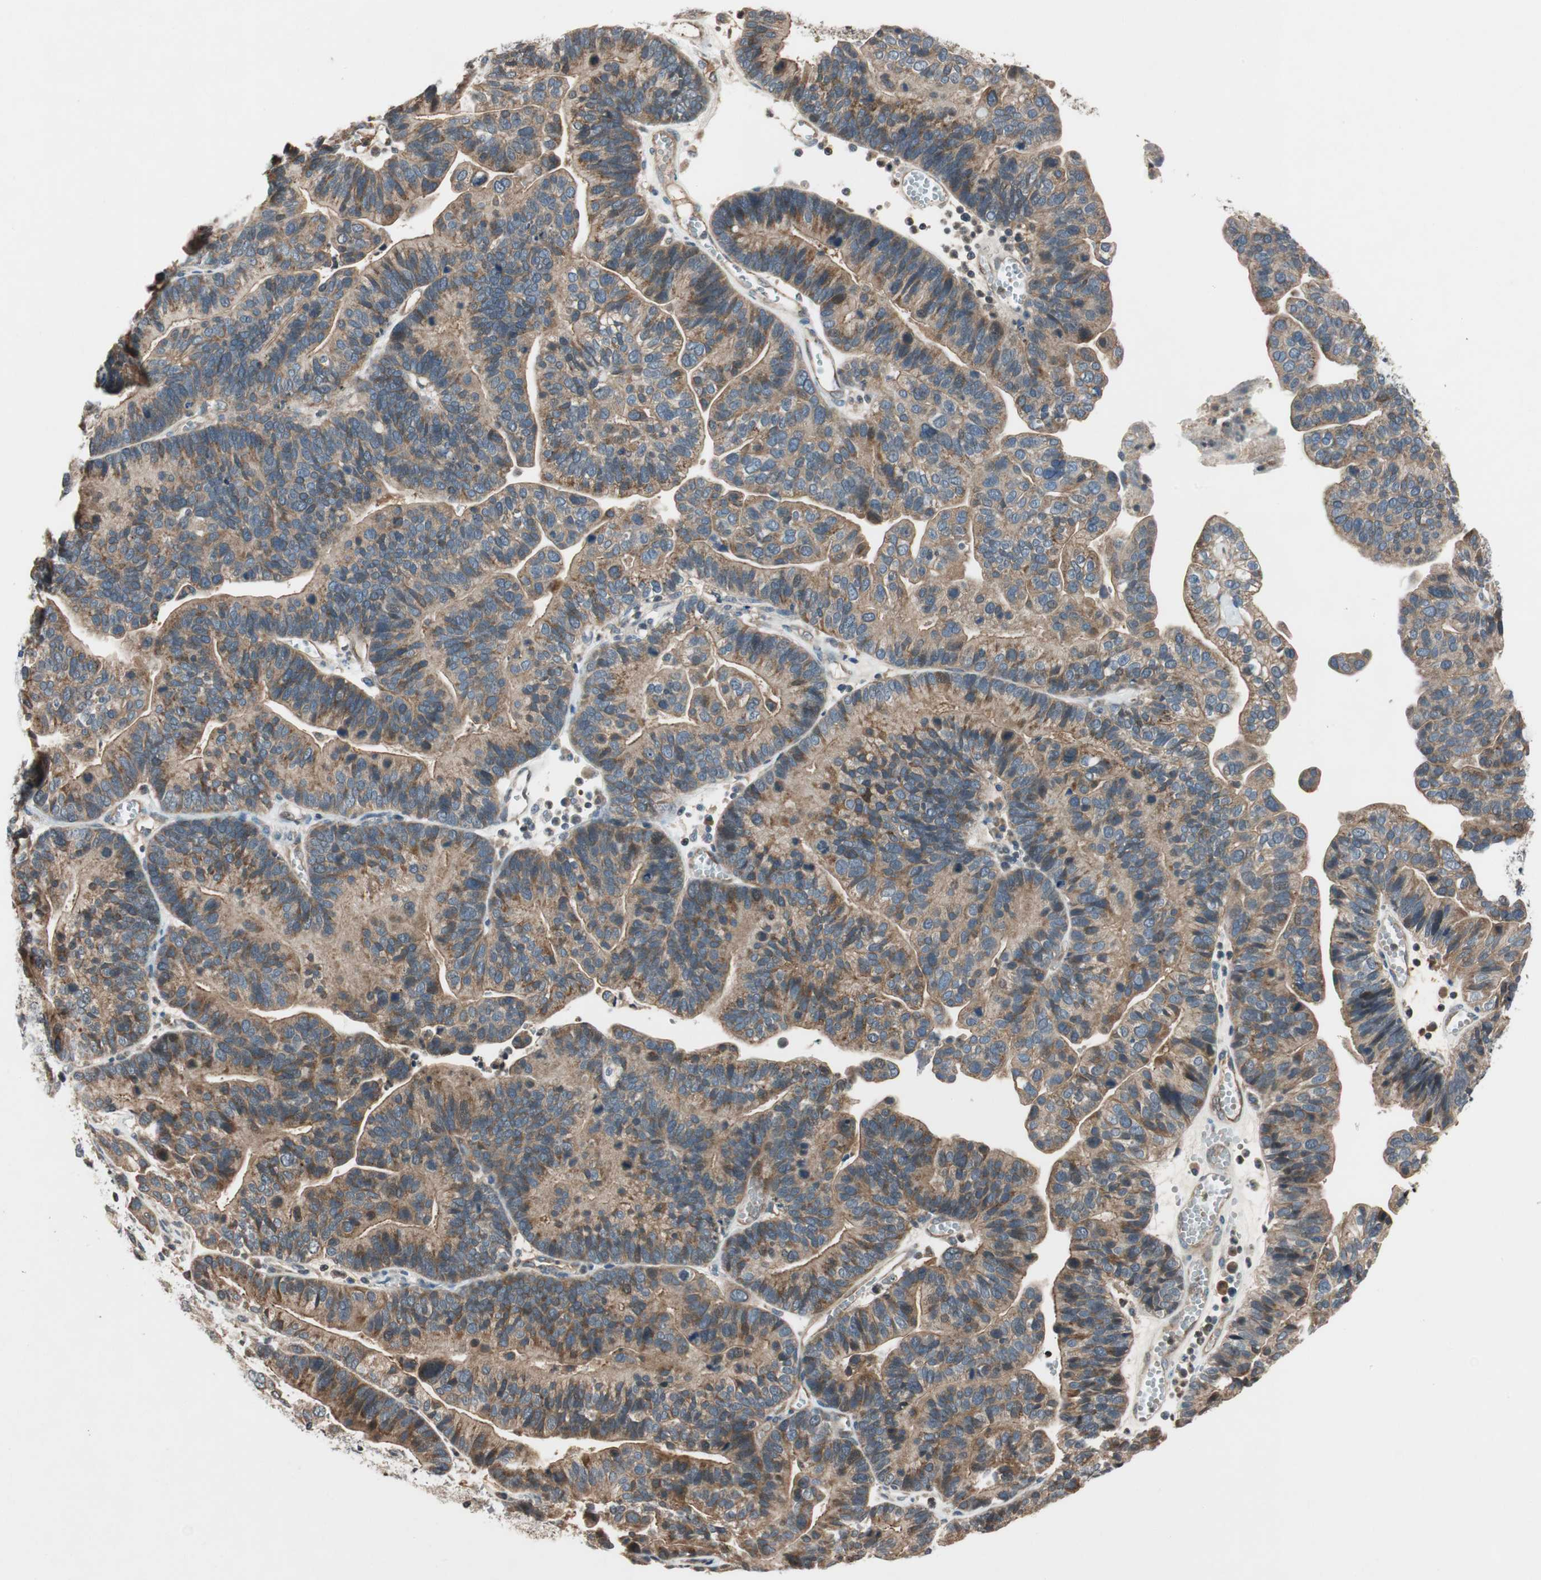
{"staining": {"intensity": "moderate", "quantity": ">75%", "location": "cytoplasmic/membranous"}, "tissue": "ovarian cancer", "cell_type": "Tumor cells", "image_type": "cancer", "snomed": [{"axis": "morphology", "description": "Cystadenocarcinoma, serous, NOS"}, {"axis": "topography", "description": "Ovary"}], "caption": "Ovarian serous cystadenocarcinoma stained with a protein marker exhibits moderate staining in tumor cells.", "gene": "GCLM", "patient": {"sex": "female", "age": 56}}